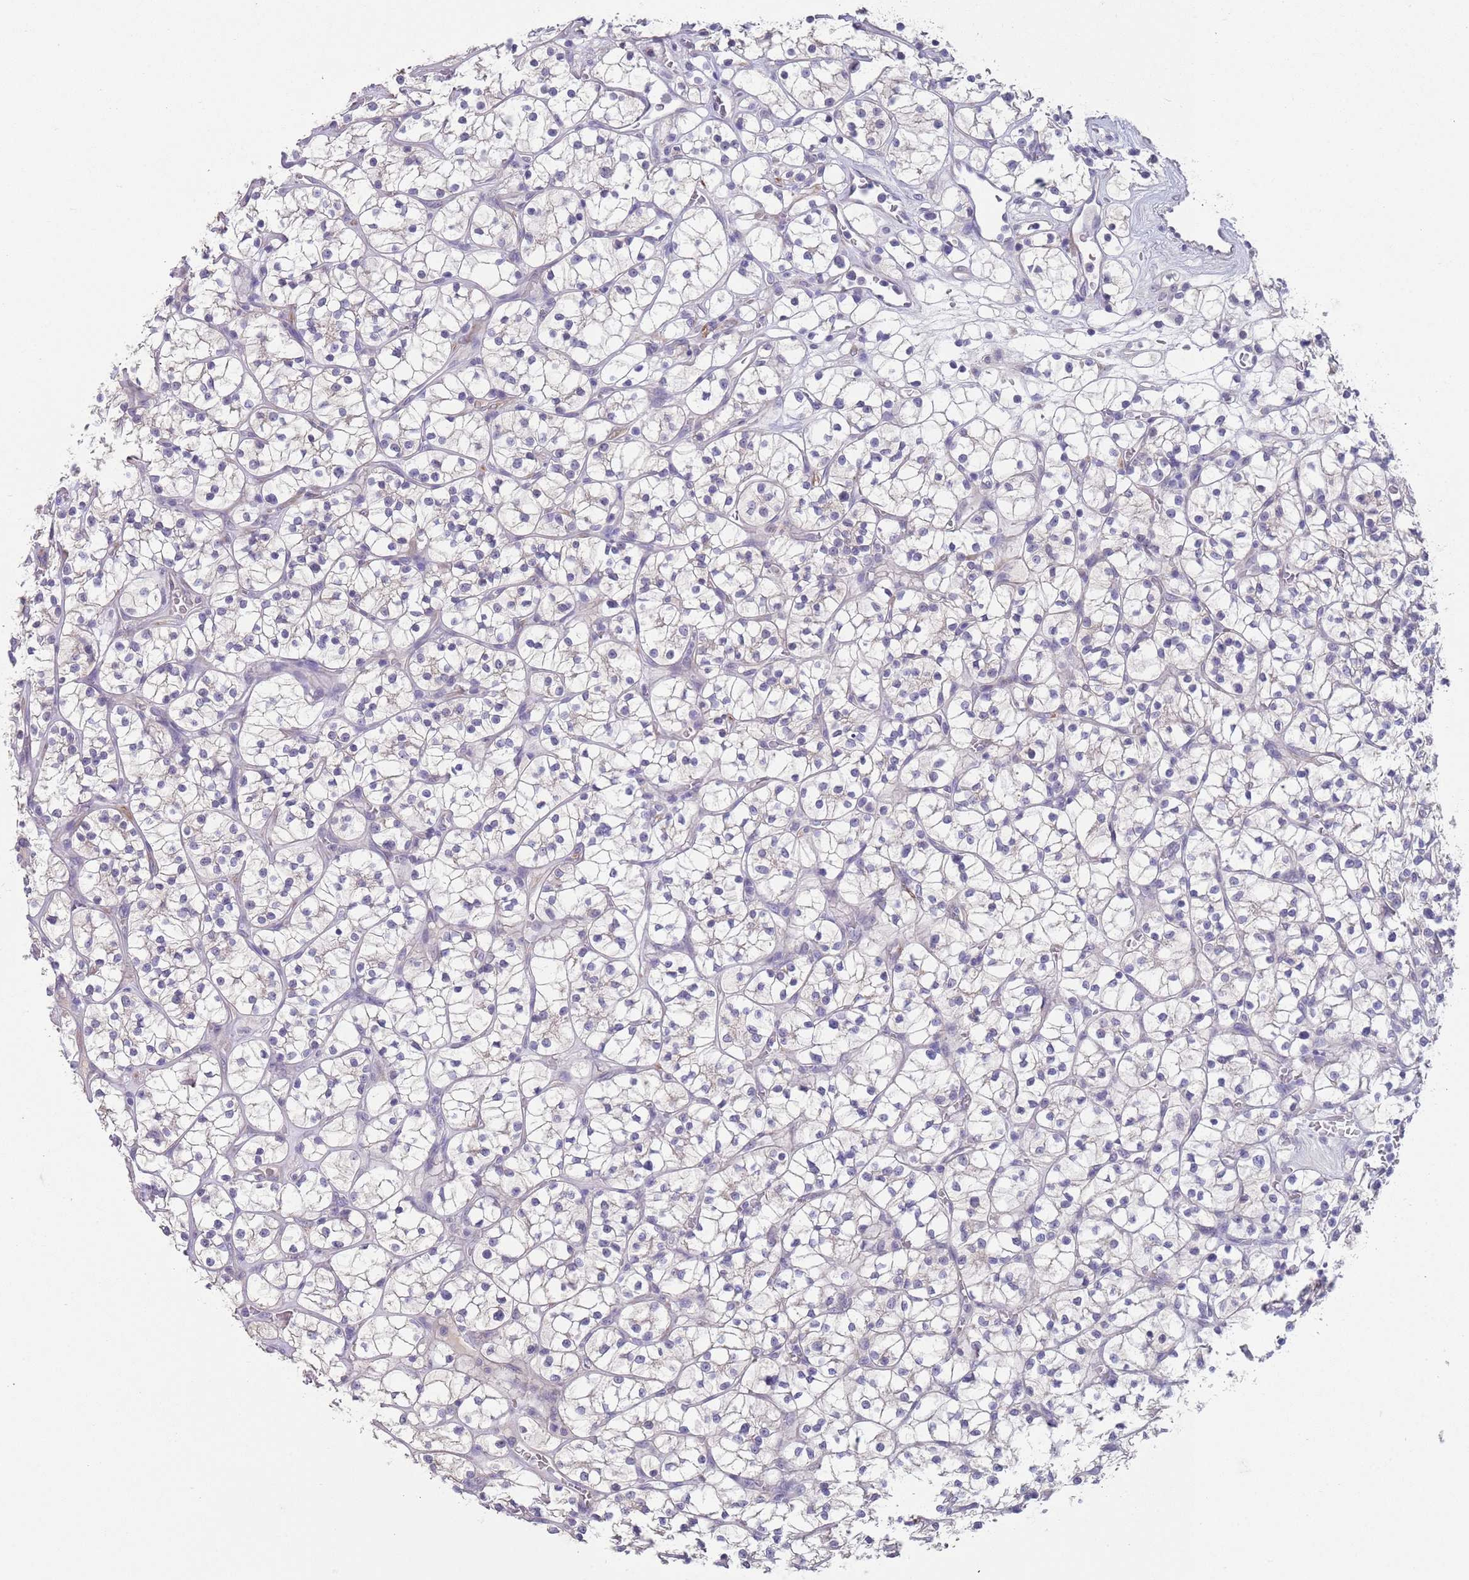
{"staining": {"intensity": "negative", "quantity": "none", "location": "none"}, "tissue": "renal cancer", "cell_type": "Tumor cells", "image_type": "cancer", "snomed": [{"axis": "morphology", "description": "Adenocarcinoma, NOS"}, {"axis": "topography", "description": "Kidney"}], "caption": "DAB (3,3'-diaminobenzidine) immunohistochemical staining of renal cancer (adenocarcinoma) reveals no significant staining in tumor cells. The staining is performed using DAB (3,3'-diaminobenzidine) brown chromogen with nuclei counter-stained in using hematoxylin.", "gene": "RNF169", "patient": {"sex": "female", "age": 64}}